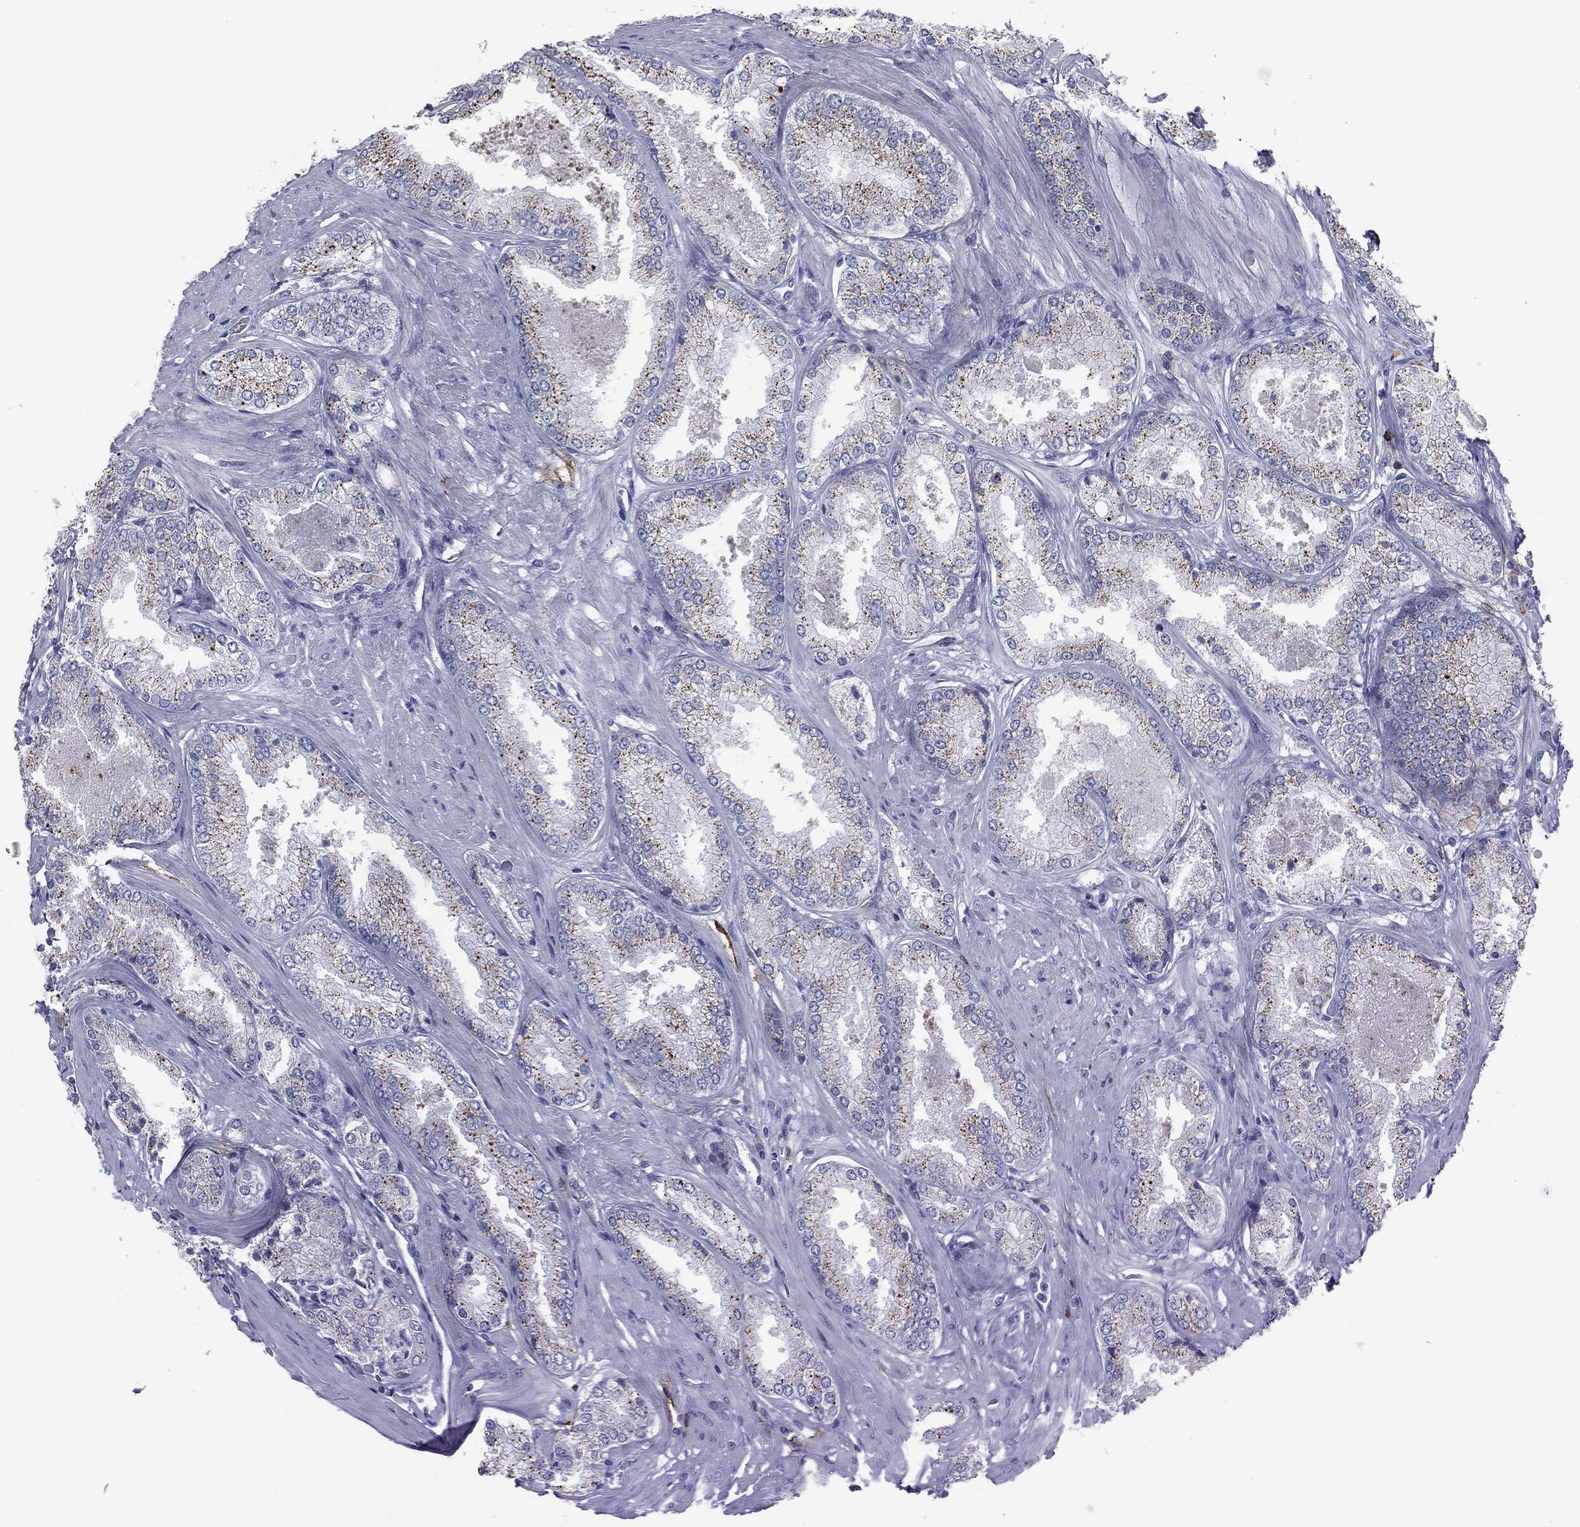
{"staining": {"intensity": "negative", "quantity": "none", "location": "none"}, "tissue": "prostate cancer", "cell_type": "Tumor cells", "image_type": "cancer", "snomed": [{"axis": "morphology", "description": "Adenocarcinoma, Low grade"}, {"axis": "topography", "description": "Prostate"}], "caption": "A micrograph of human prostate cancer is negative for staining in tumor cells. (Stains: DAB (3,3'-diaminobenzidine) IHC with hematoxylin counter stain, Microscopy: brightfield microscopy at high magnification).", "gene": "CAV3", "patient": {"sex": "male", "age": 68}}